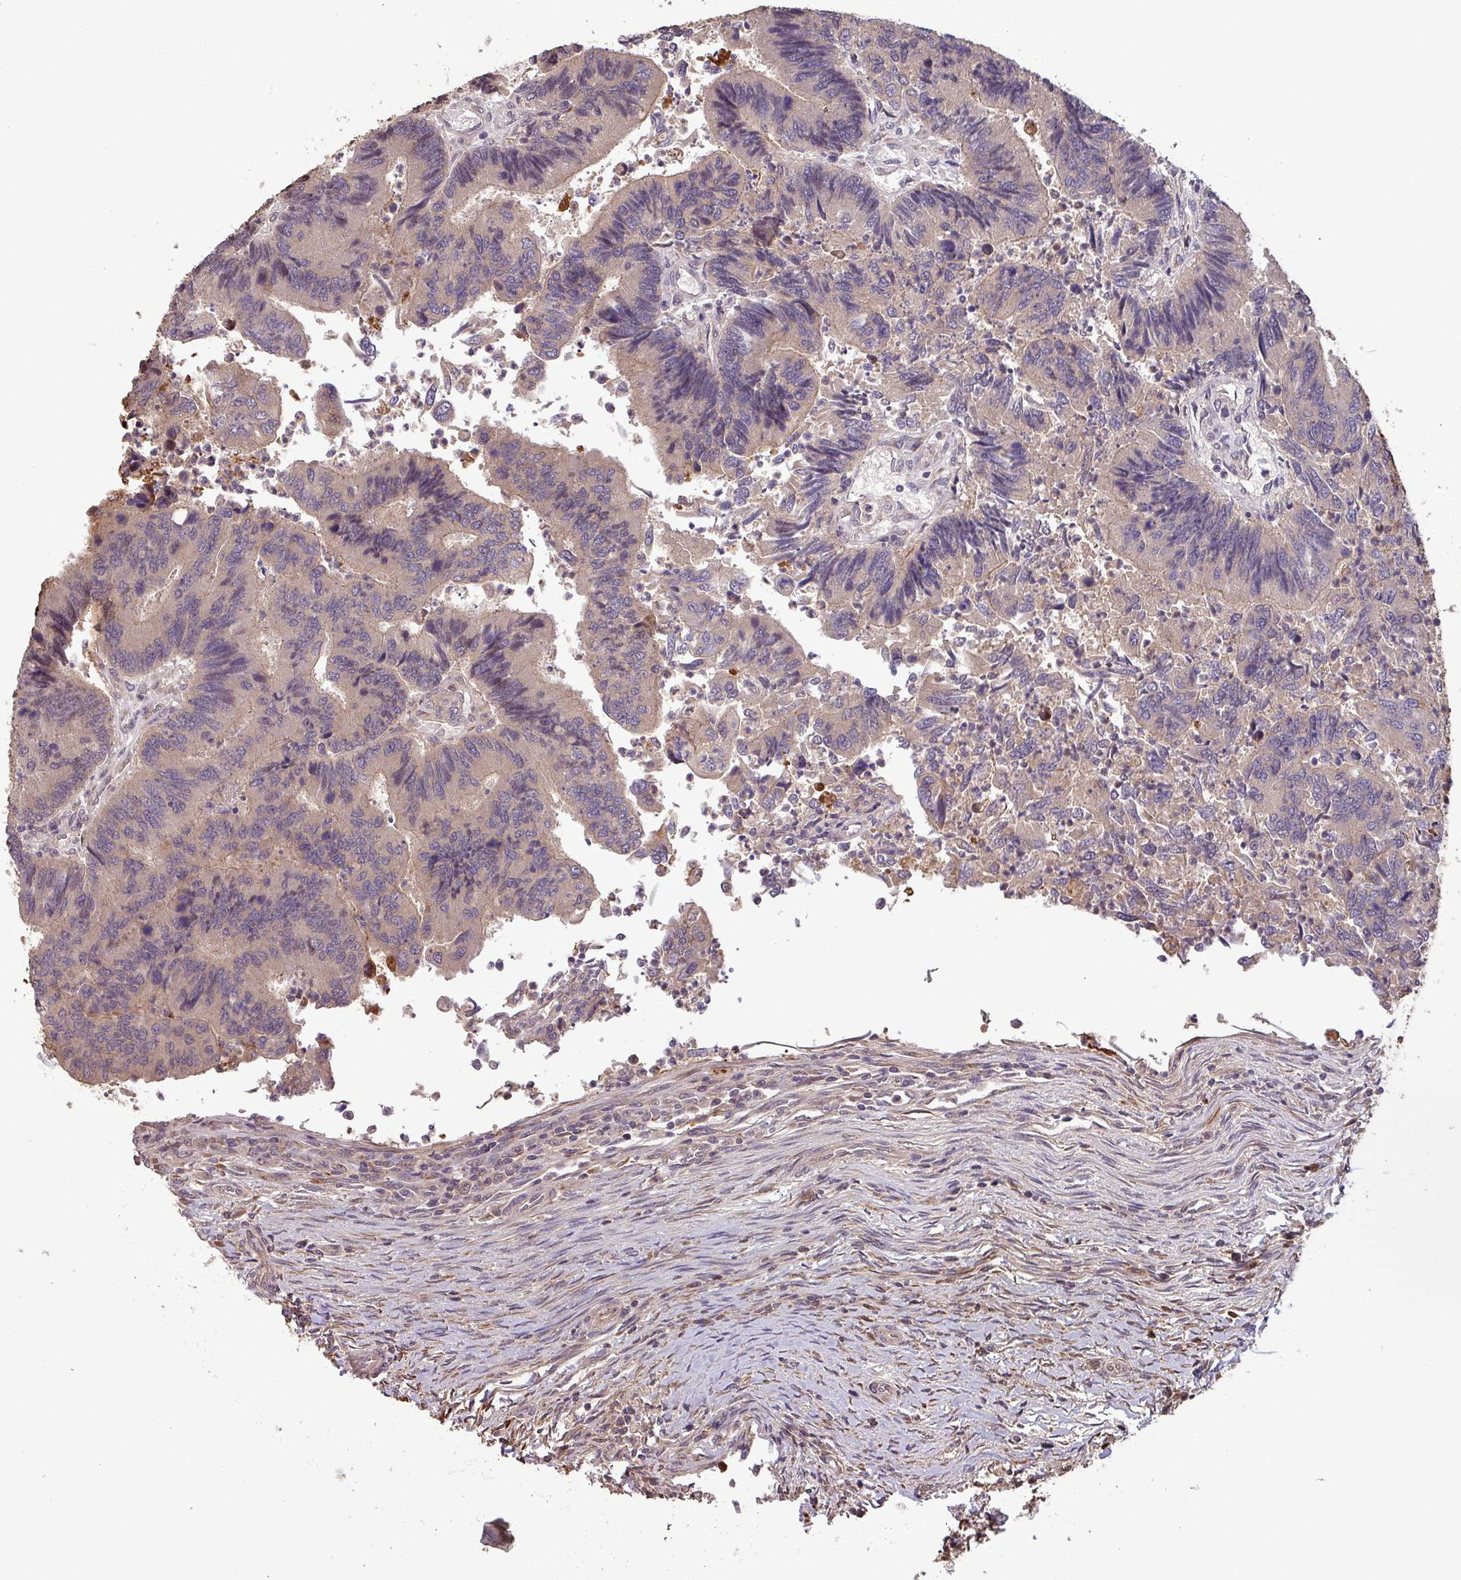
{"staining": {"intensity": "weak", "quantity": ">75%", "location": "cytoplasmic/membranous"}, "tissue": "colorectal cancer", "cell_type": "Tumor cells", "image_type": "cancer", "snomed": [{"axis": "morphology", "description": "Adenocarcinoma, NOS"}, {"axis": "topography", "description": "Colon"}], "caption": "Immunohistochemical staining of colorectal cancer (adenocarcinoma) shows weak cytoplasmic/membranous protein staining in about >75% of tumor cells.", "gene": "NOB1", "patient": {"sex": "female", "age": 67}}